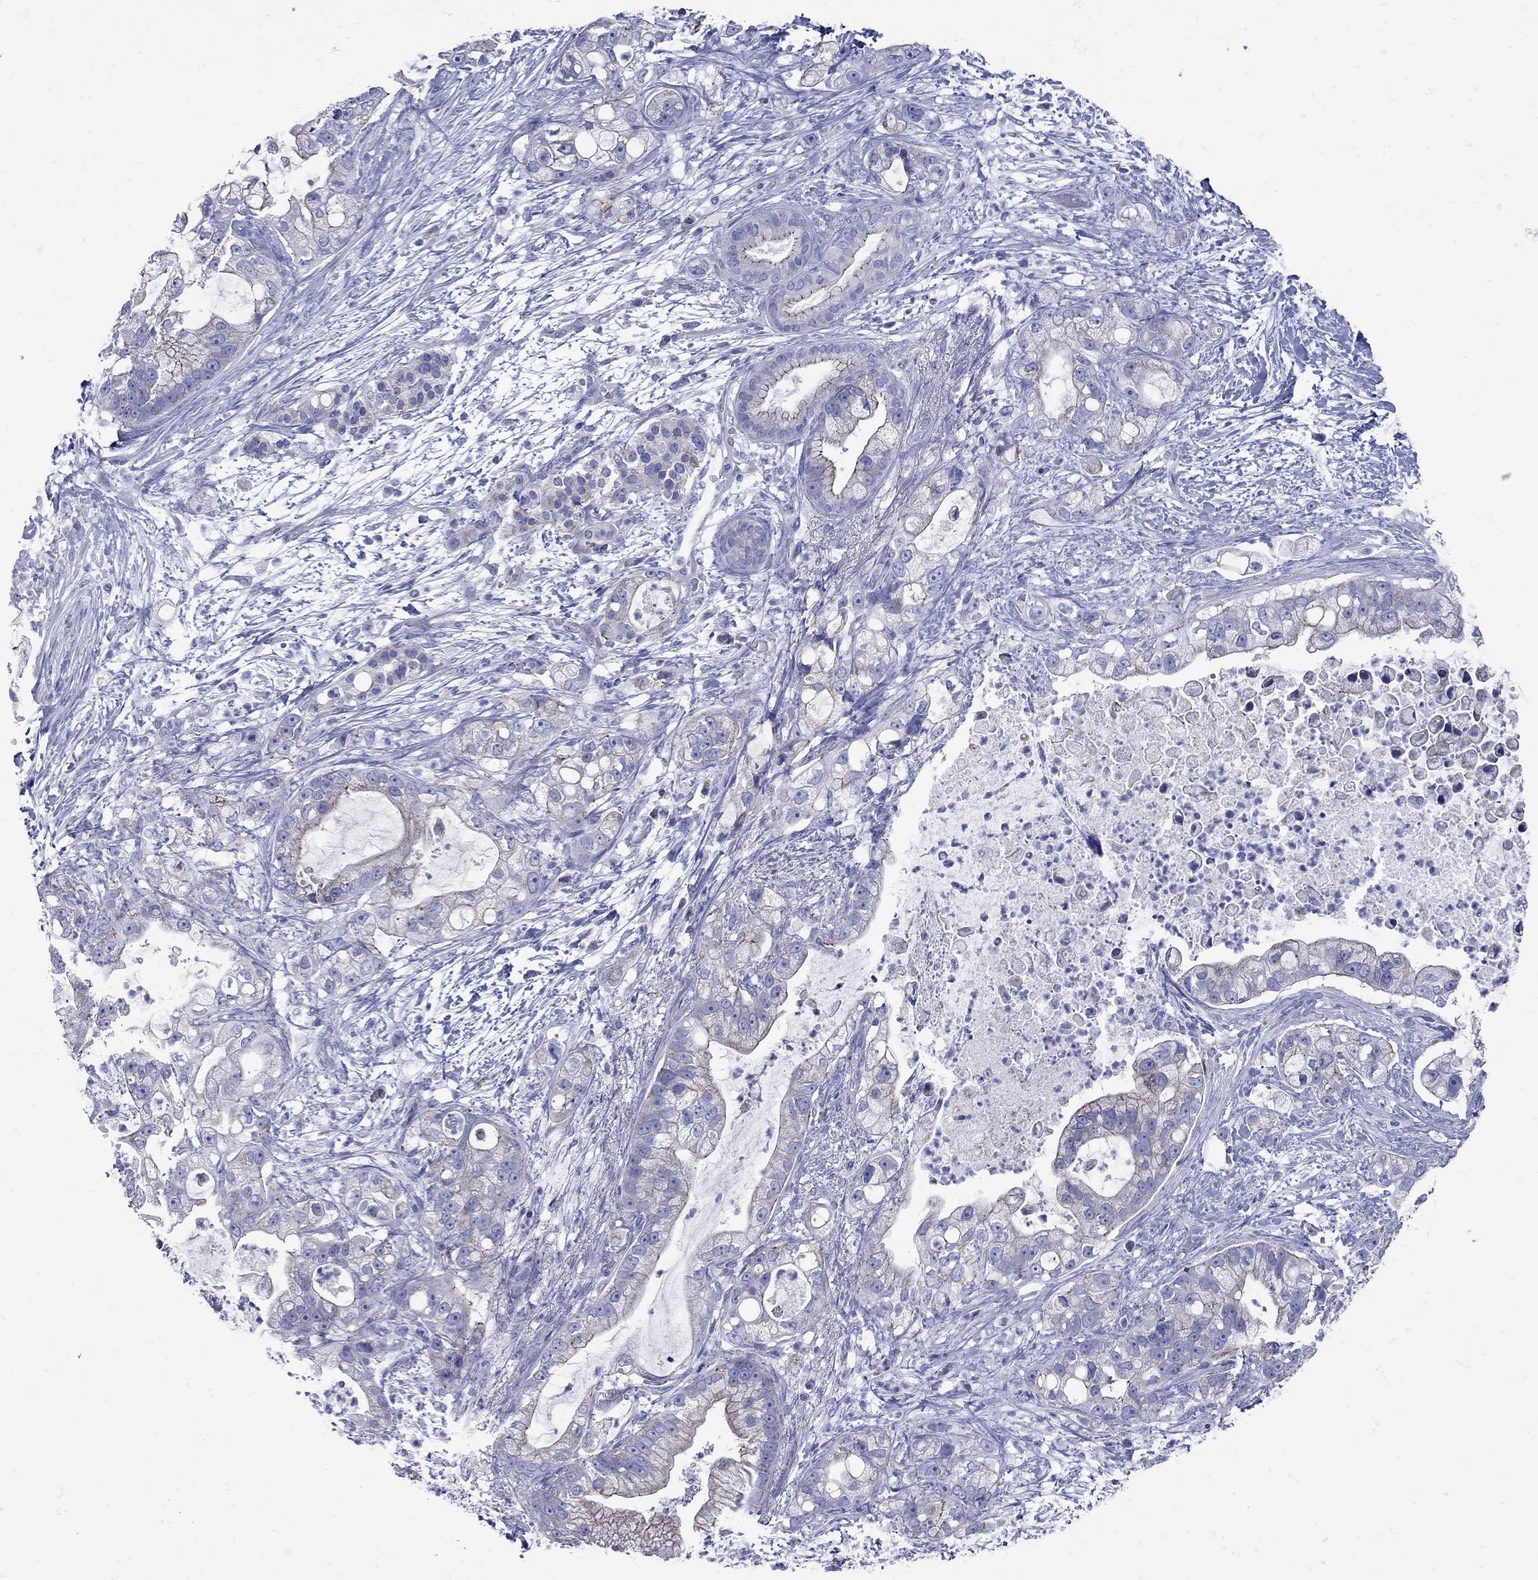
{"staining": {"intensity": "moderate", "quantity": "<25%", "location": "cytoplasmic/membranous"}, "tissue": "pancreatic cancer", "cell_type": "Tumor cells", "image_type": "cancer", "snomed": [{"axis": "morphology", "description": "Adenocarcinoma, NOS"}, {"axis": "topography", "description": "Pancreas"}], "caption": "IHC (DAB) staining of pancreatic adenocarcinoma demonstrates moderate cytoplasmic/membranous protein positivity in about <25% of tumor cells. The staining is performed using DAB brown chromogen to label protein expression. The nuclei are counter-stained blue using hematoxylin.", "gene": "PDZD3", "patient": {"sex": "female", "age": 69}}